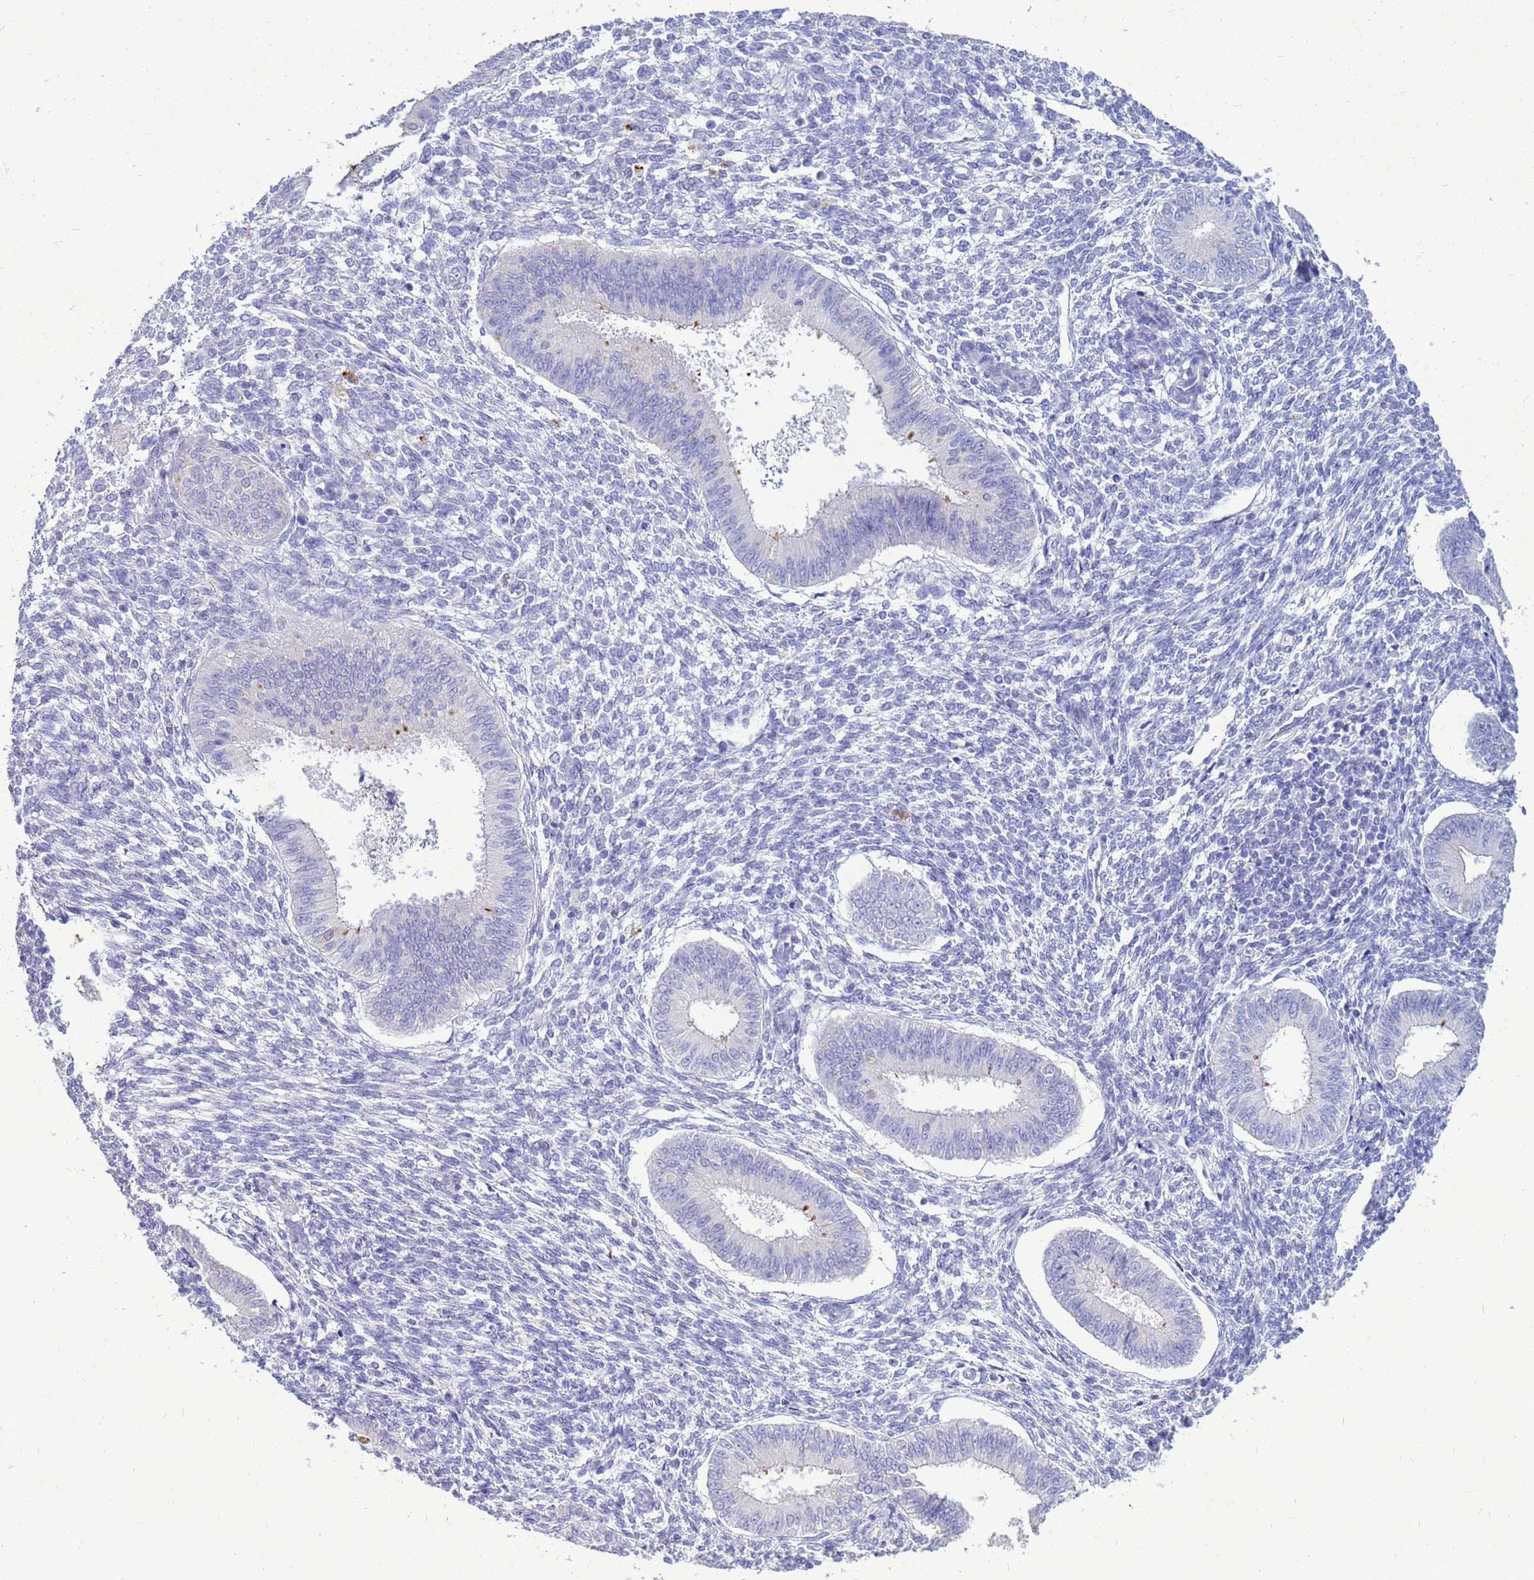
{"staining": {"intensity": "negative", "quantity": "none", "location": "none"}, "tissue": "endometrium", "cell_type": "Cells in endometrial stroma", "image_type": "normal", "snomed": [{"axis": "morphology", "description": "Normal tissue, NOS"}, {"axis": "topography", "description": "Uterus"}, {"axis": "topography", "description": "Endometrium"}], "caption": "Micrograph shows no significant protein staining in cells in endometrial stroma of benign endometrium.", "gene": "AKR1C1", "patient": {"sex": "female", "age": 48}}